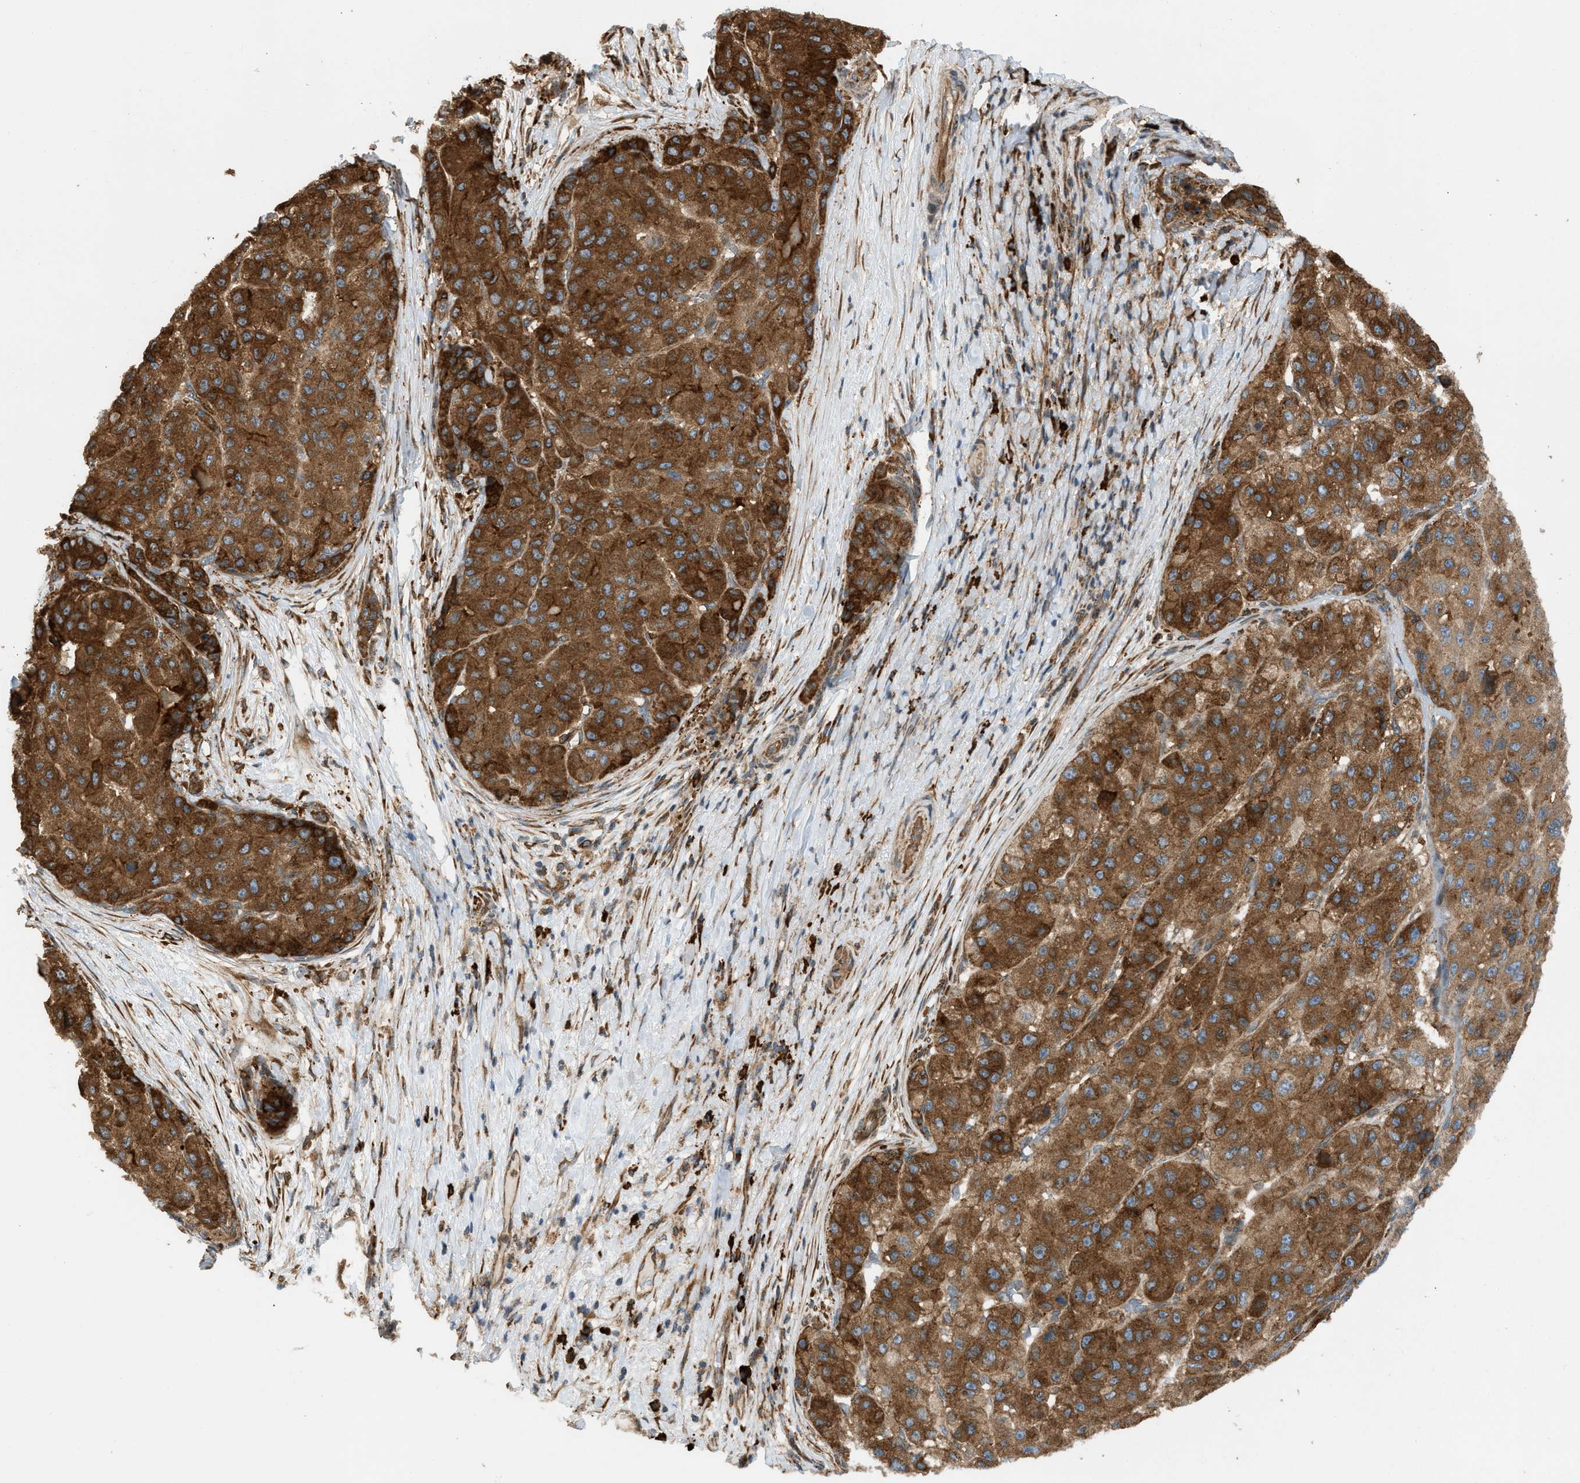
{"staining": {"intensity": "strong", "quantity": ">75%", "location": "cytoplasmic/membranous"}, "tissue": "liver cancer", "cell_type": "Tumor cells", "image_type": "cancer", "snomed": [{"axis": "morphology", "description": "Carcinoma, Hepatocellular, NOS"}, {"axis": "topography", "description": "Liver"}], "caption": "Approximately >75% of tumor cells in human liver hepatocellular carcinoma show strong cytoplasmic/membranous protein expression as visualized by brown immunohistochemical staining.", "gene": "BAIAP2L1", "patient": {"sex": "male", "age": 80}}